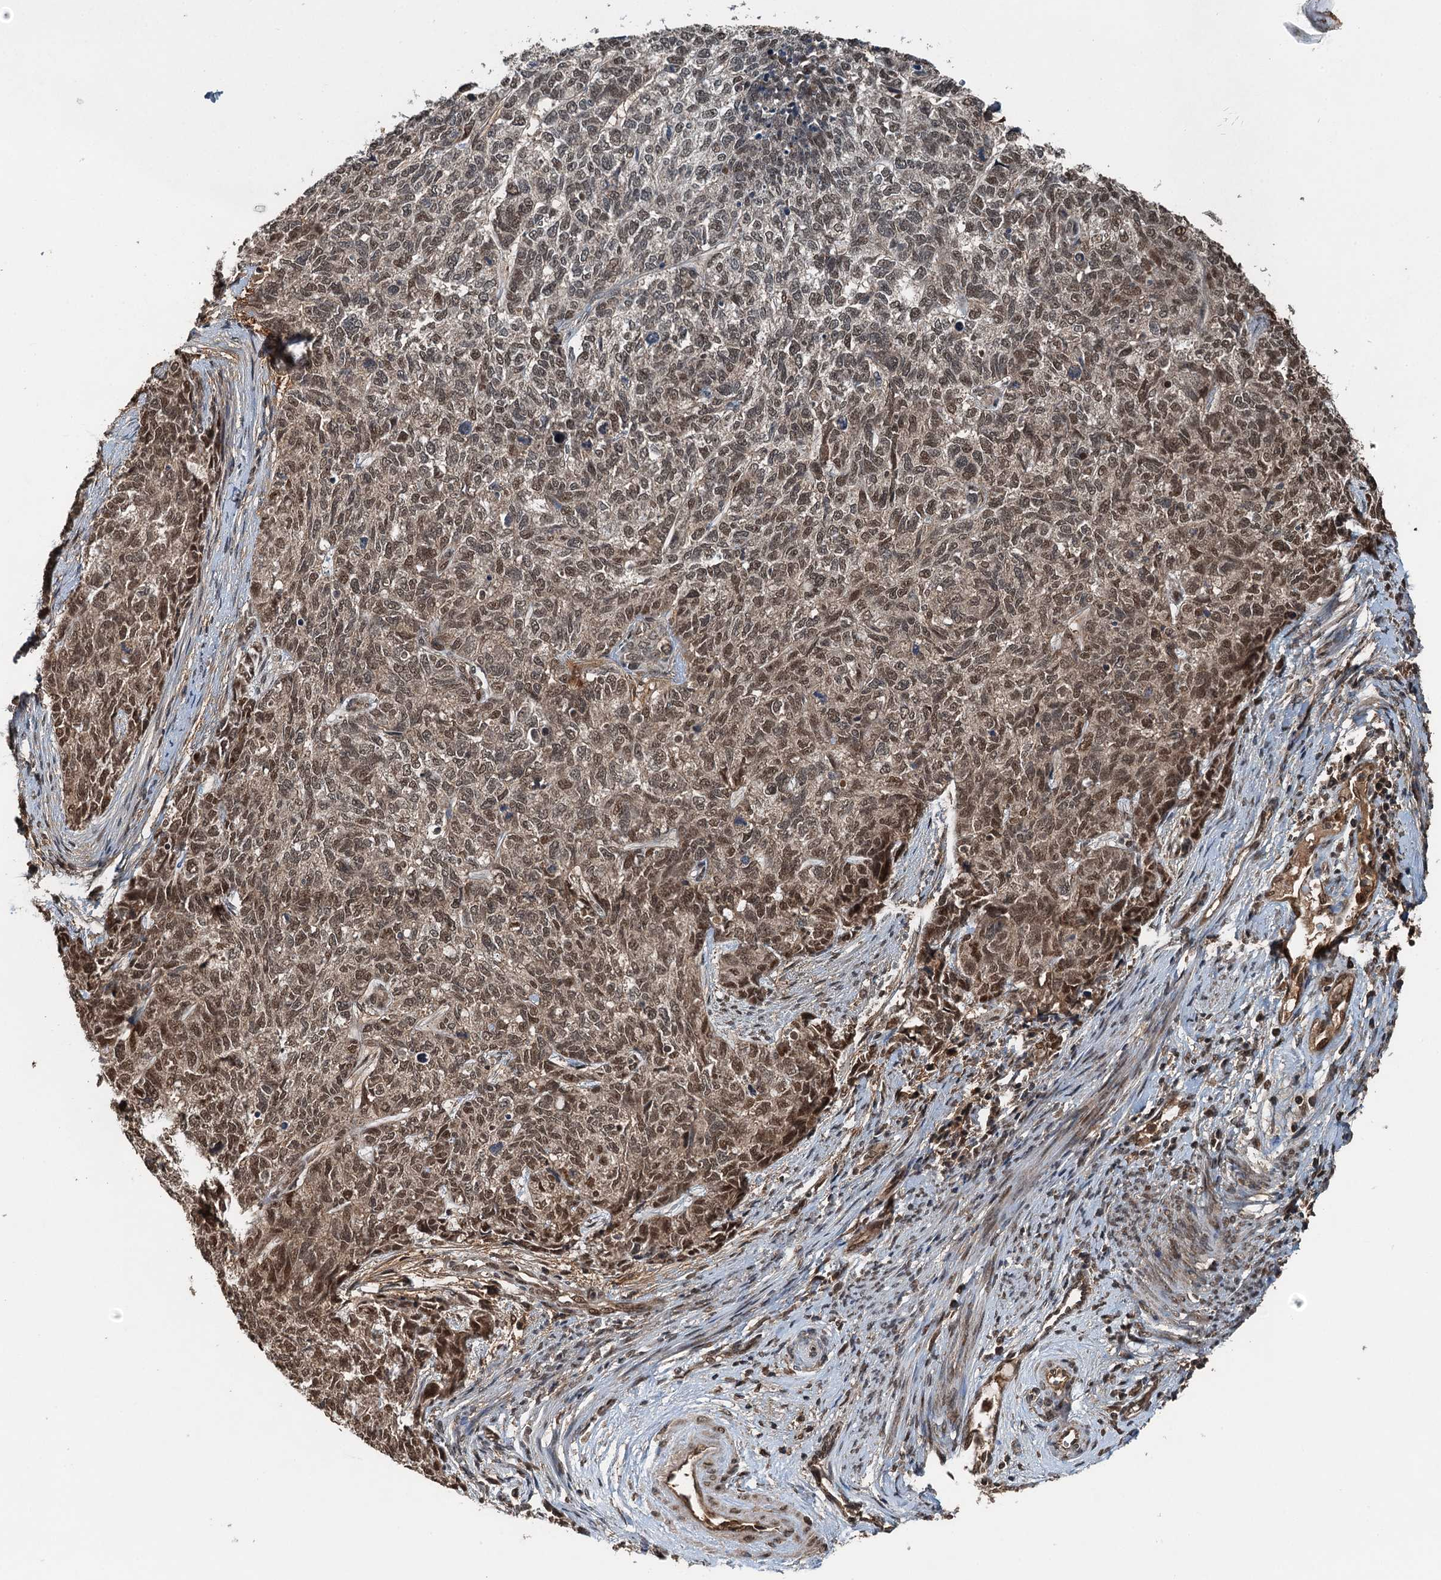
{"staining": {"intensity": "moderate", "quantity": ">75%", "location": "cytoplasmic/membranous,nuclear"}, "tissue": "cervical cancer", "cell_type": "Tumor cells", "image_type": "cancer", "snomed": [{"axis": "morphology", "description": "Squamous cell carcinoma, NOS"}, {"axis": "topography", "description": "Cervix"}], "caption": "A histopathology image showing moderate cytoplasmic/membranous and nuclear staining in about >75% of tumor cells in cervical cancer, as visualized by brown immunohistochemical staining.", "gene": "UBXN6", "patient": {"sex": "female", "age": 63}}